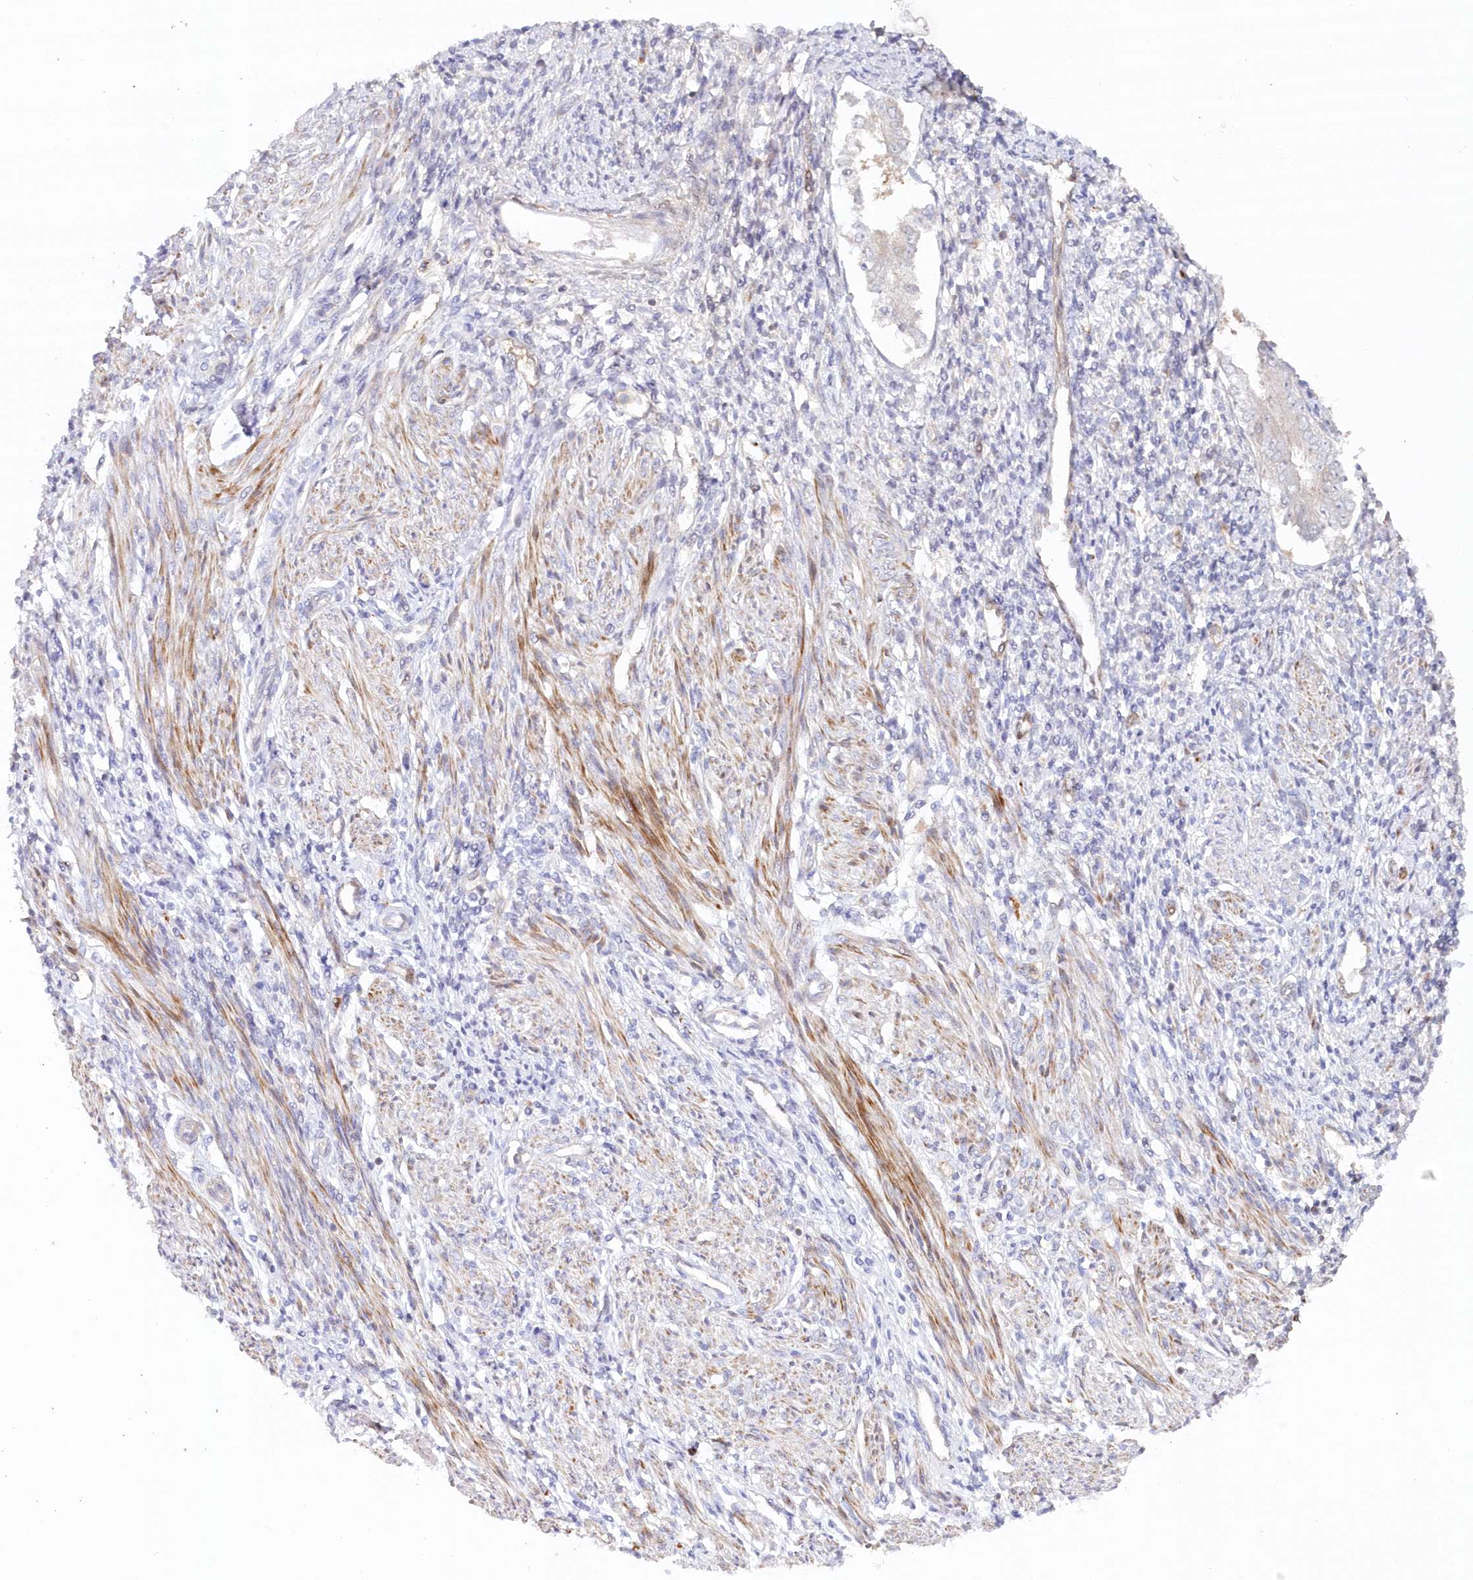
{"staining": {"intensity": "negative", "quantity": "none", "location": "none"}, "tissue": "endometrium", "cell_type": "Cells in endometrial stroma", "image_type": "normal", "snomed": [{"axis": "morphology", "description": "Normal tissue, NOS"}, {"axis": "topography", "description": "Endometrium"}], "caption": "A high-resolution photomicrograph shows immunohistochemistry staining of normal endometrium, which reveals no significant expression in cells in endometrial stroma.", "gene": "GBE1", "patient": {"sex": "female", "age": 66}}